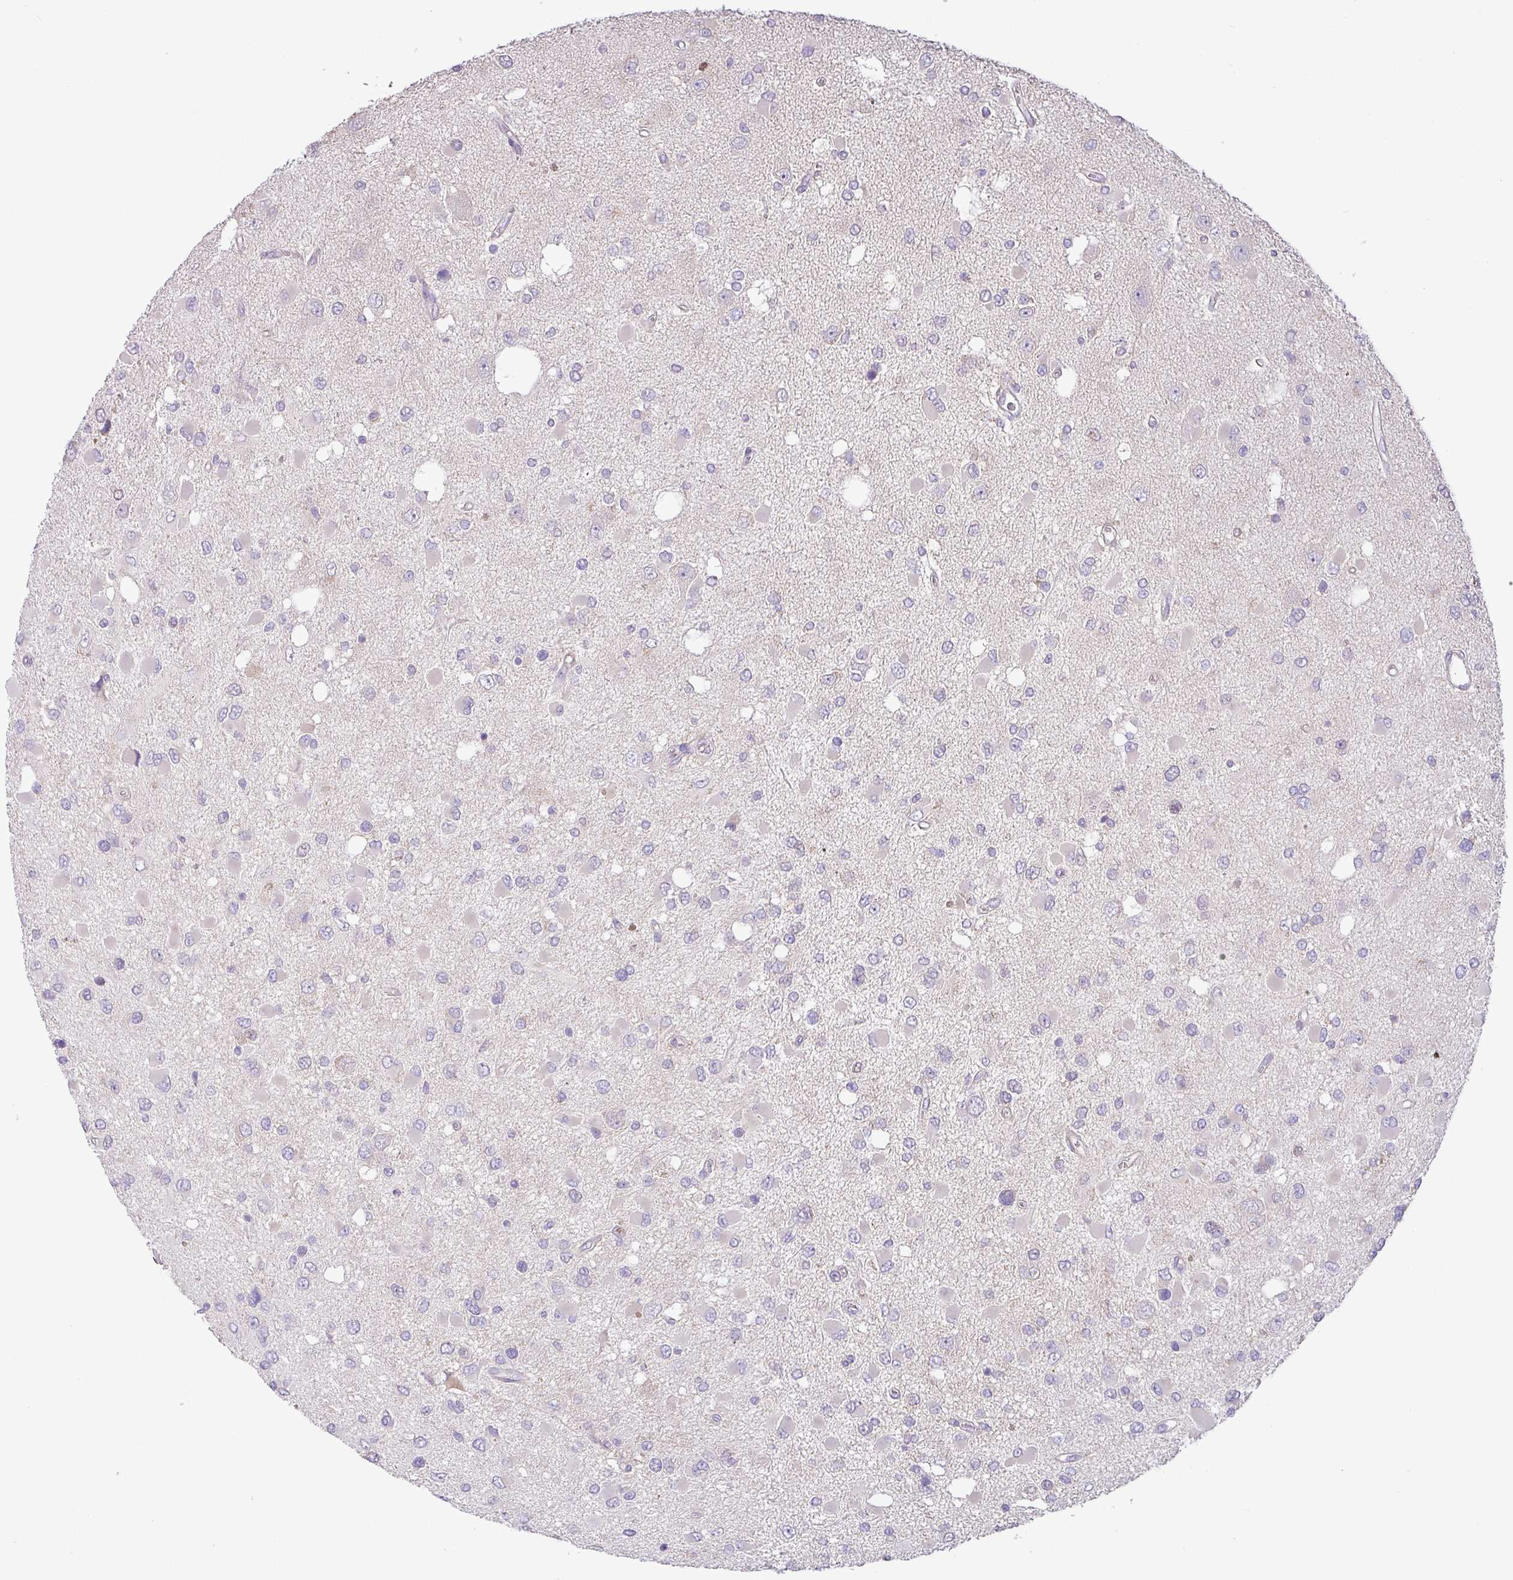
{"staining": {"intensity": "negative", "quantity": "none", "location": "none"}, "tissue": "glioma", "cell_type": "Tumor cells", "image_type": "cancer", "snomed": [{"axis": "morphology", "description": "Glioma, malignant, High grade"}, {"axis": "topography", "description": "Brain"}], "caption": "Photomicrograph shows no significant protein positivity in tumor cells of glioma.", "gene": "GALNT12", "patient": {"sex": "male", "age": 53}}